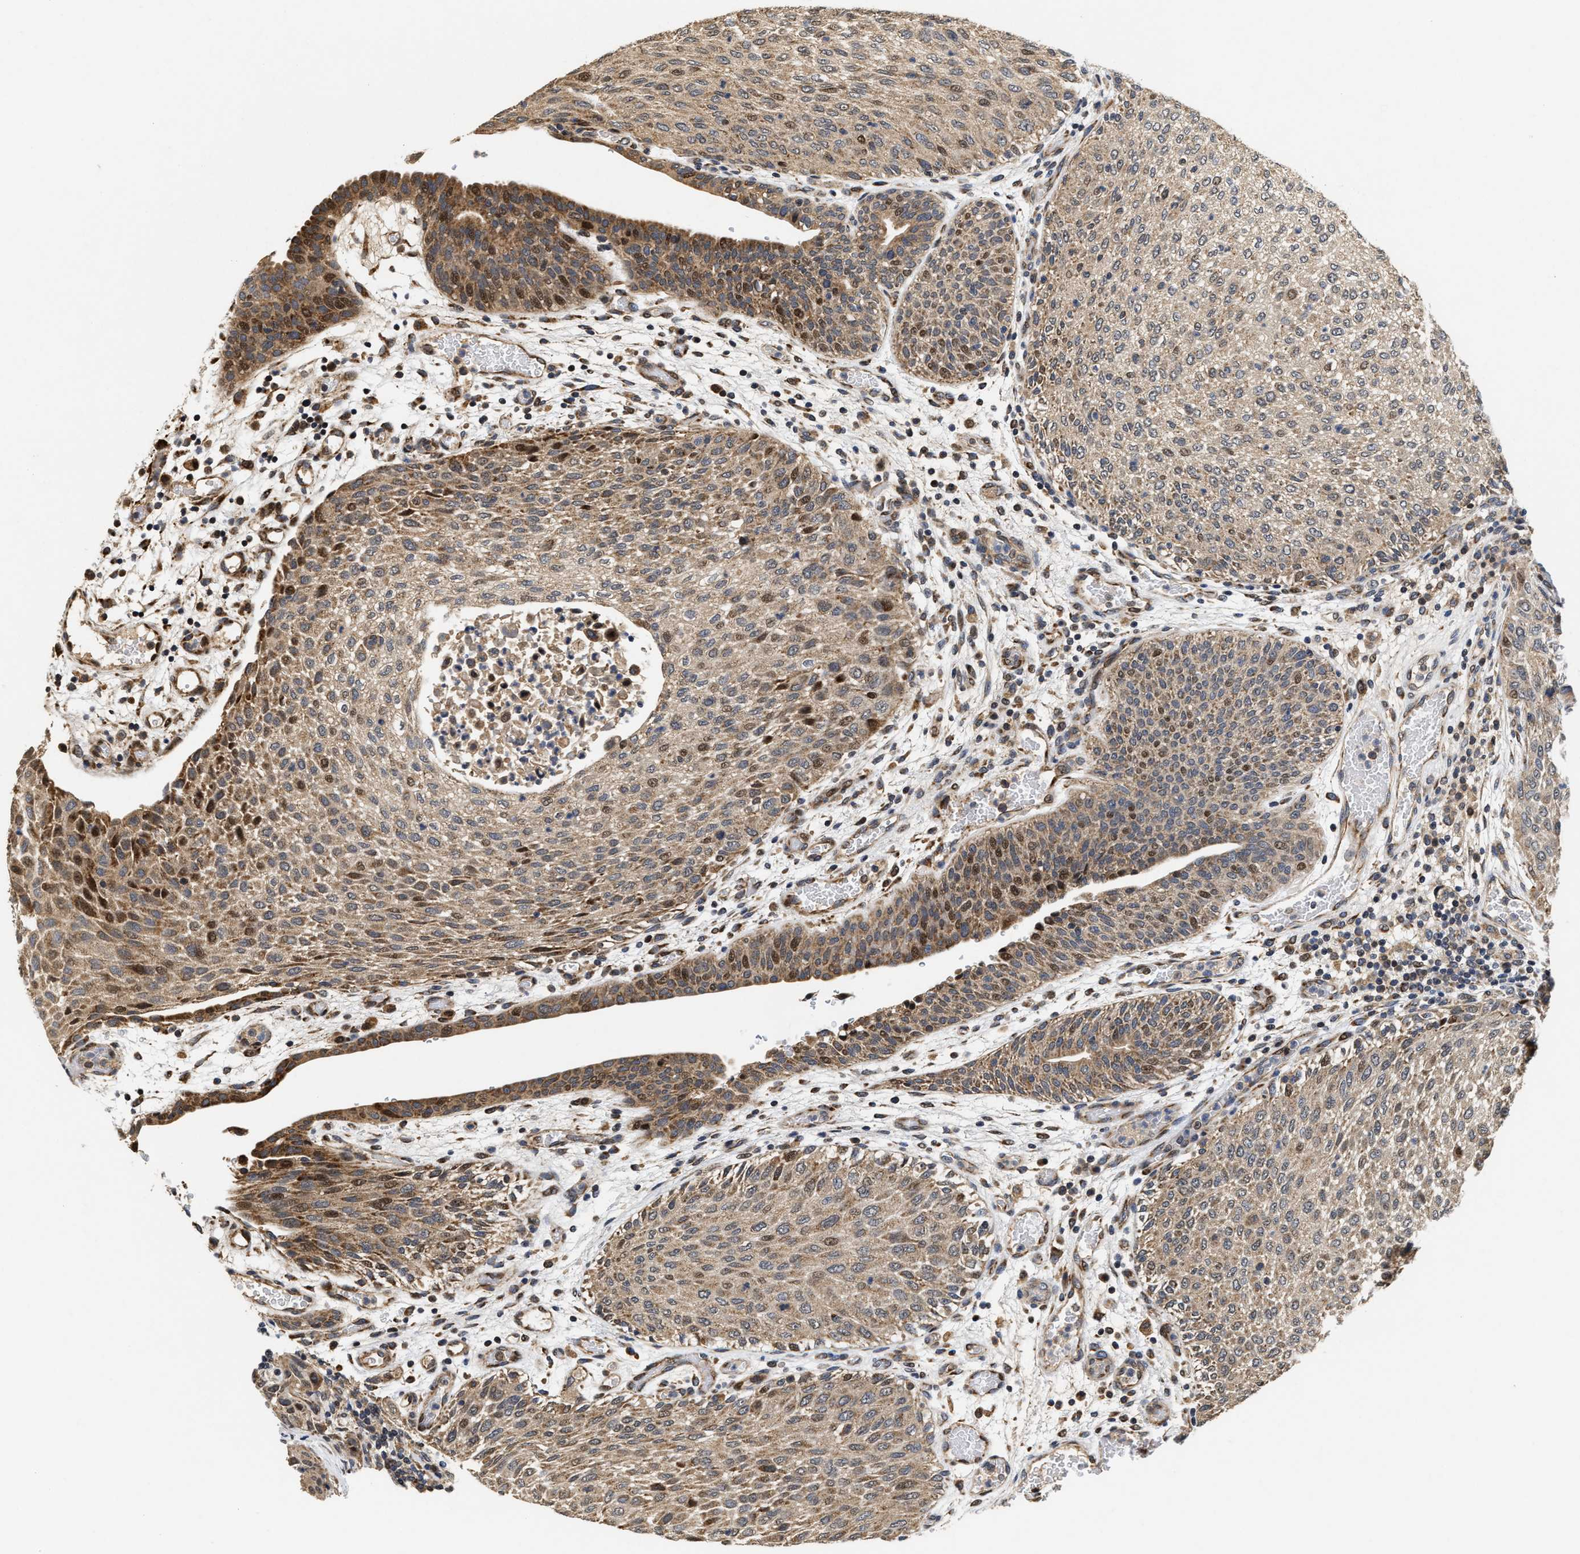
{"staining": {"intensity": "moderate", "quantity": ">75%", "location": "cytoplasmic/membranous"}, "tissue": "urothelial cancer", "cell_type": "Tumor cells", "image_type": "cancer", "snomed": [{"axis": "morphology", "description": "Urothelial carcinoma, Low grade"}, {"axis": "morphology", "description": "Urothelial carcinoma, High grade"}, {"axis": "topography", "description": "Urinary bladder"}], "caption": "IHC photomicrograph of human urothelial cancer stained for a protein (brown), which reveals medium levels of moderate cytoplasmic/membranous staining in about >75% of tumor cells.", "gene": "SCYL2", "patient": {"sex": "male", "age": 35}}